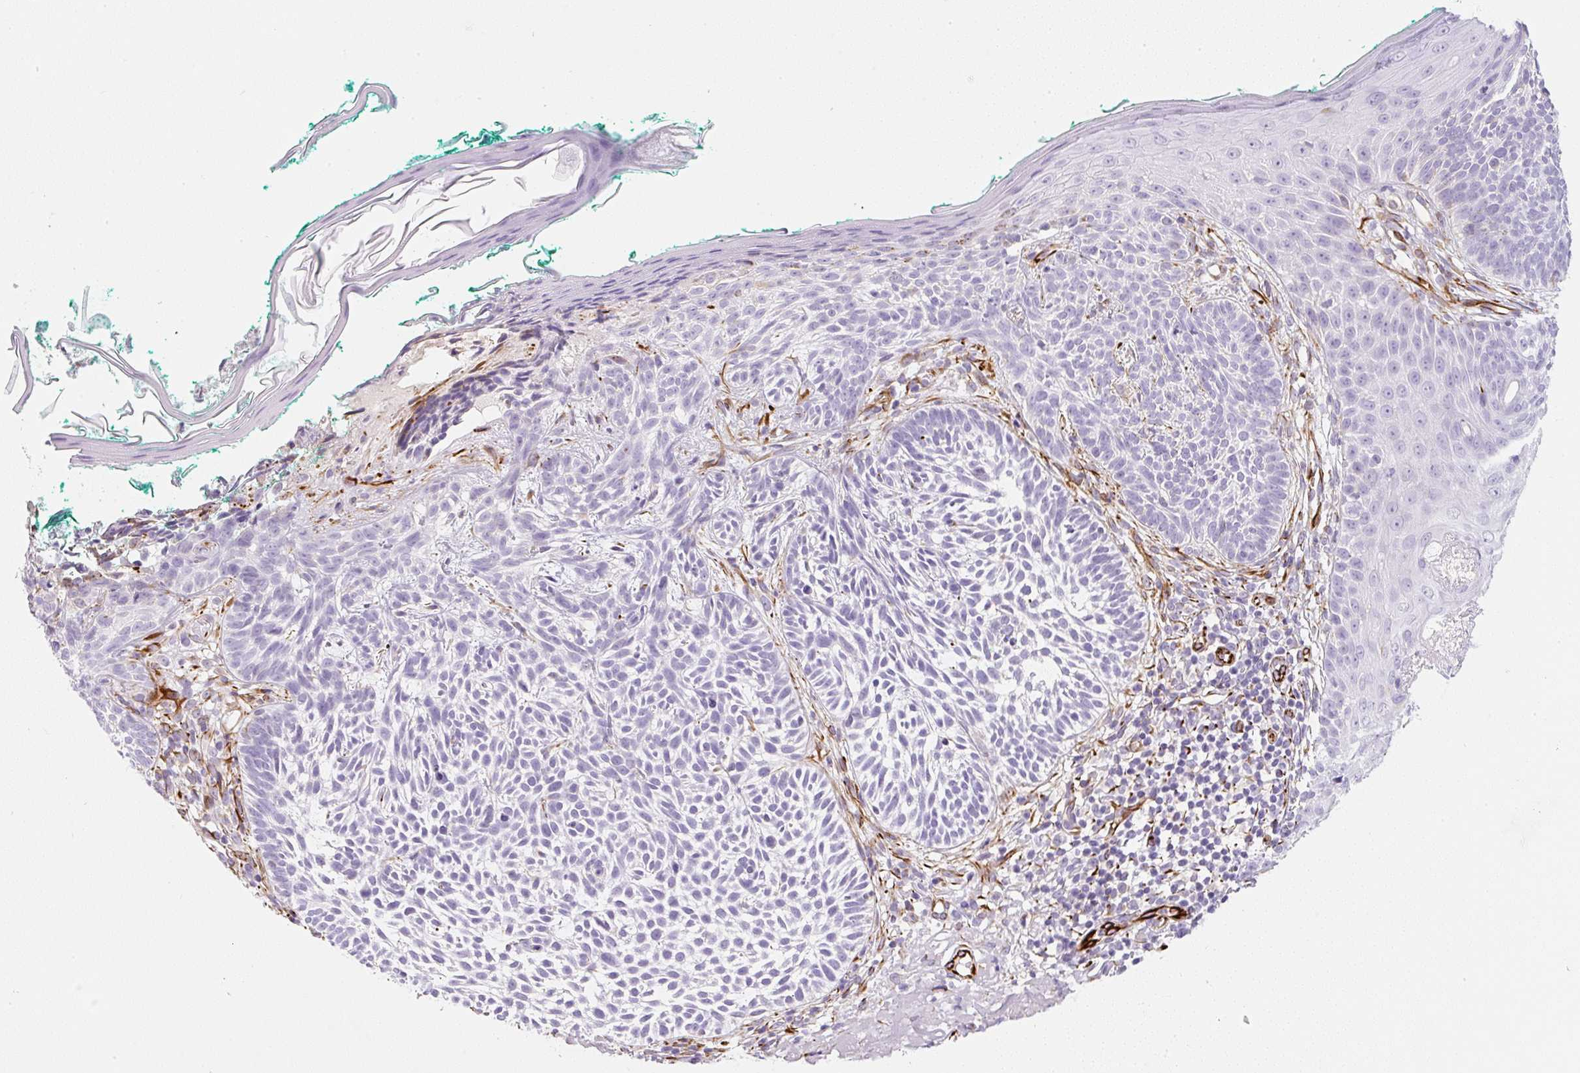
{"staining": {"intensity": "negative", "quantity": "none", "location": "none"}, "tissue": "skin cancer", "cell_type": "Tumor cells", "image_type": "cancer", "snomed": [{"axis": "morphology", "description": "Basal cell carcinoma"}, {"axis": "topography", "description": "Skin"}], "caption": "IHC of basal cell carcinoma (skin) shows no expression in tumor cells. Brightfield microscopy of immunohistochemistry (IHC) stained with DAB (3,3'-diaminobenzidine) (brown) and hematoxylin (blue), captured at high magnification.", "gene": "ZNF689", "patient": {"sex": "male", "age": 68}}